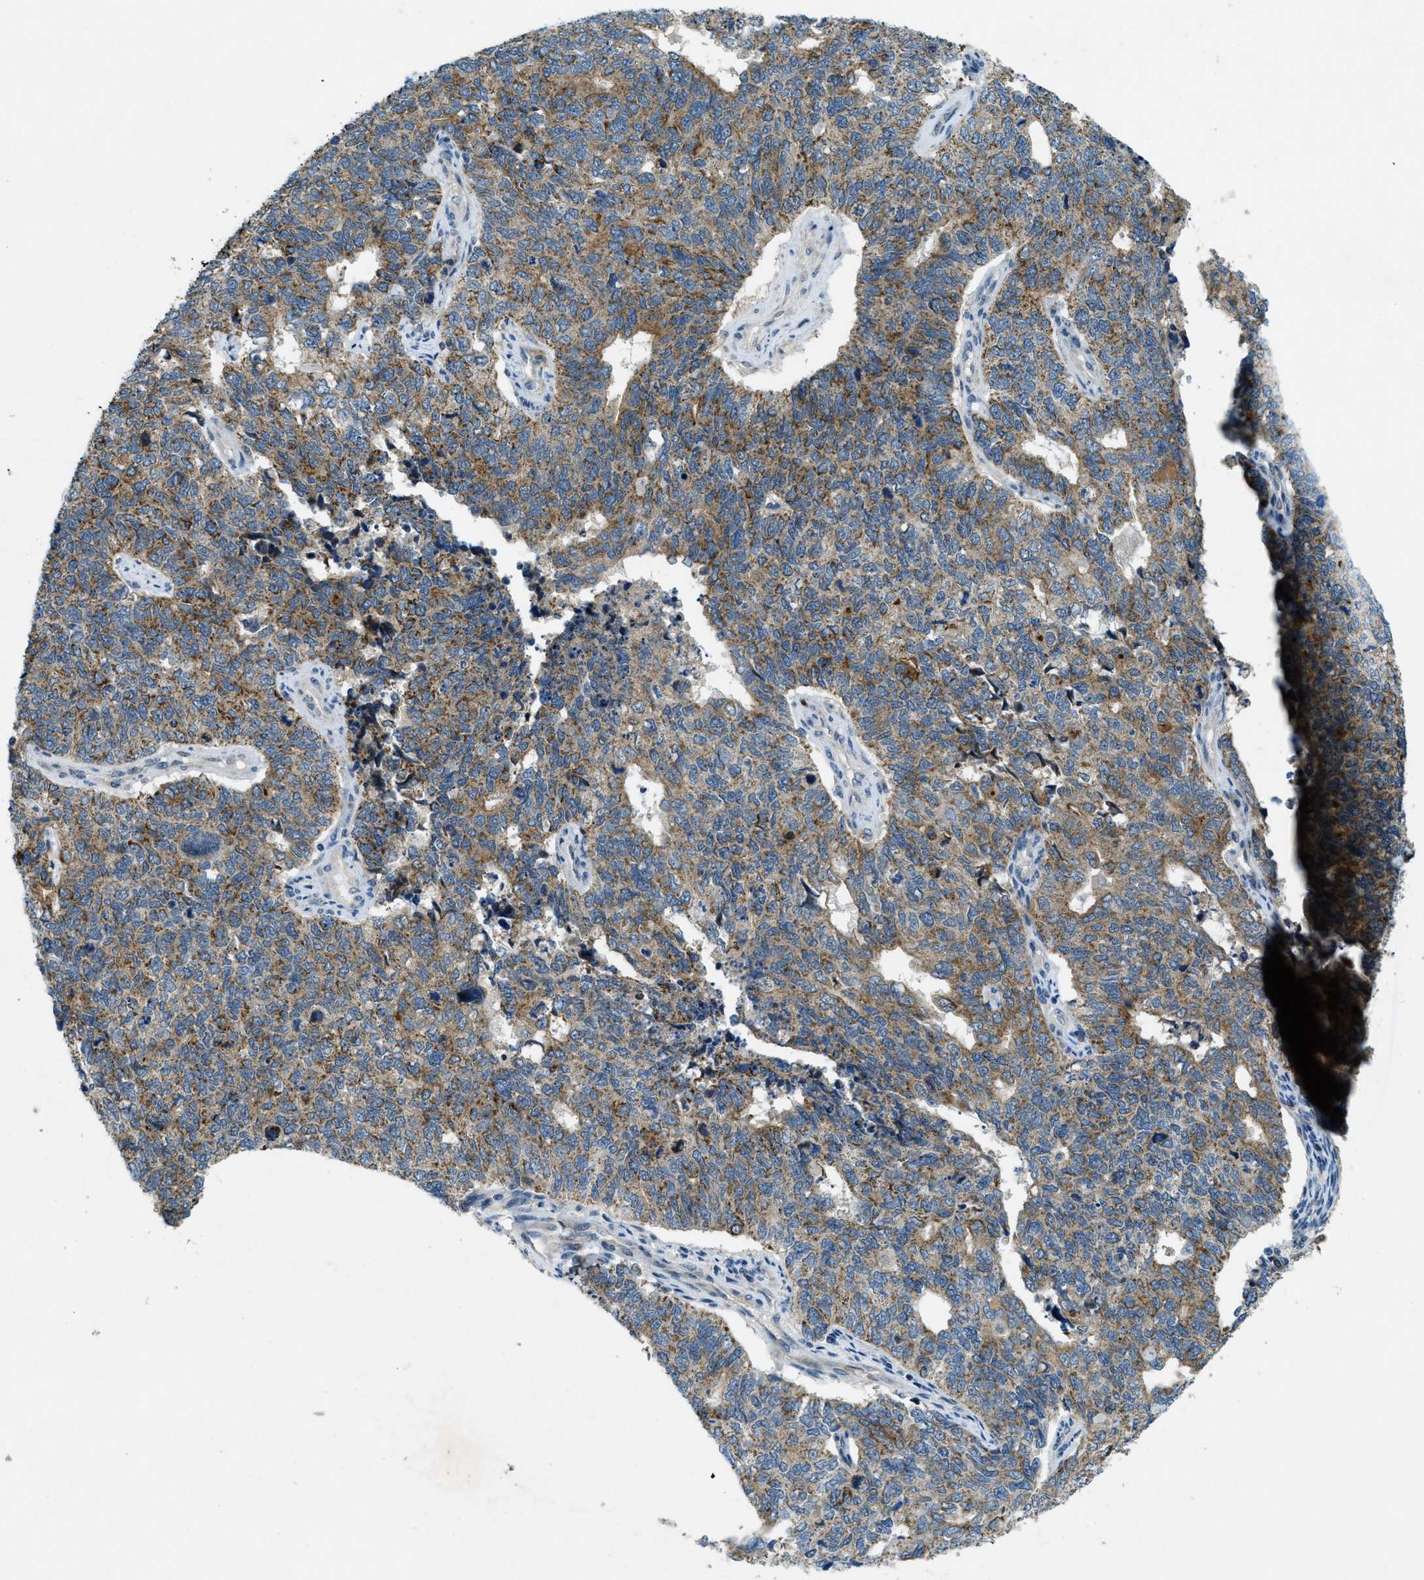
{"staining": {"intensity": "moderate", "quantity": ">75%", "location": "cytoplasmic/membranous"}, "tissue": "cervical cancer", "cell_type": "Tumor cells", "image_type": "cancer", "snomed": [{"axis": "morphology", "description": "Squamous cell carcinoma, NOS"}, {"axis": "topography", "description": "Cervix"}], "caption": "Human cervical cancer (squamous cell carcinoma) stained with a protein marker displays moderate staining in tumor cells.", "gene": "SNX14", "patient": {"sex": "female", "age": 63}}